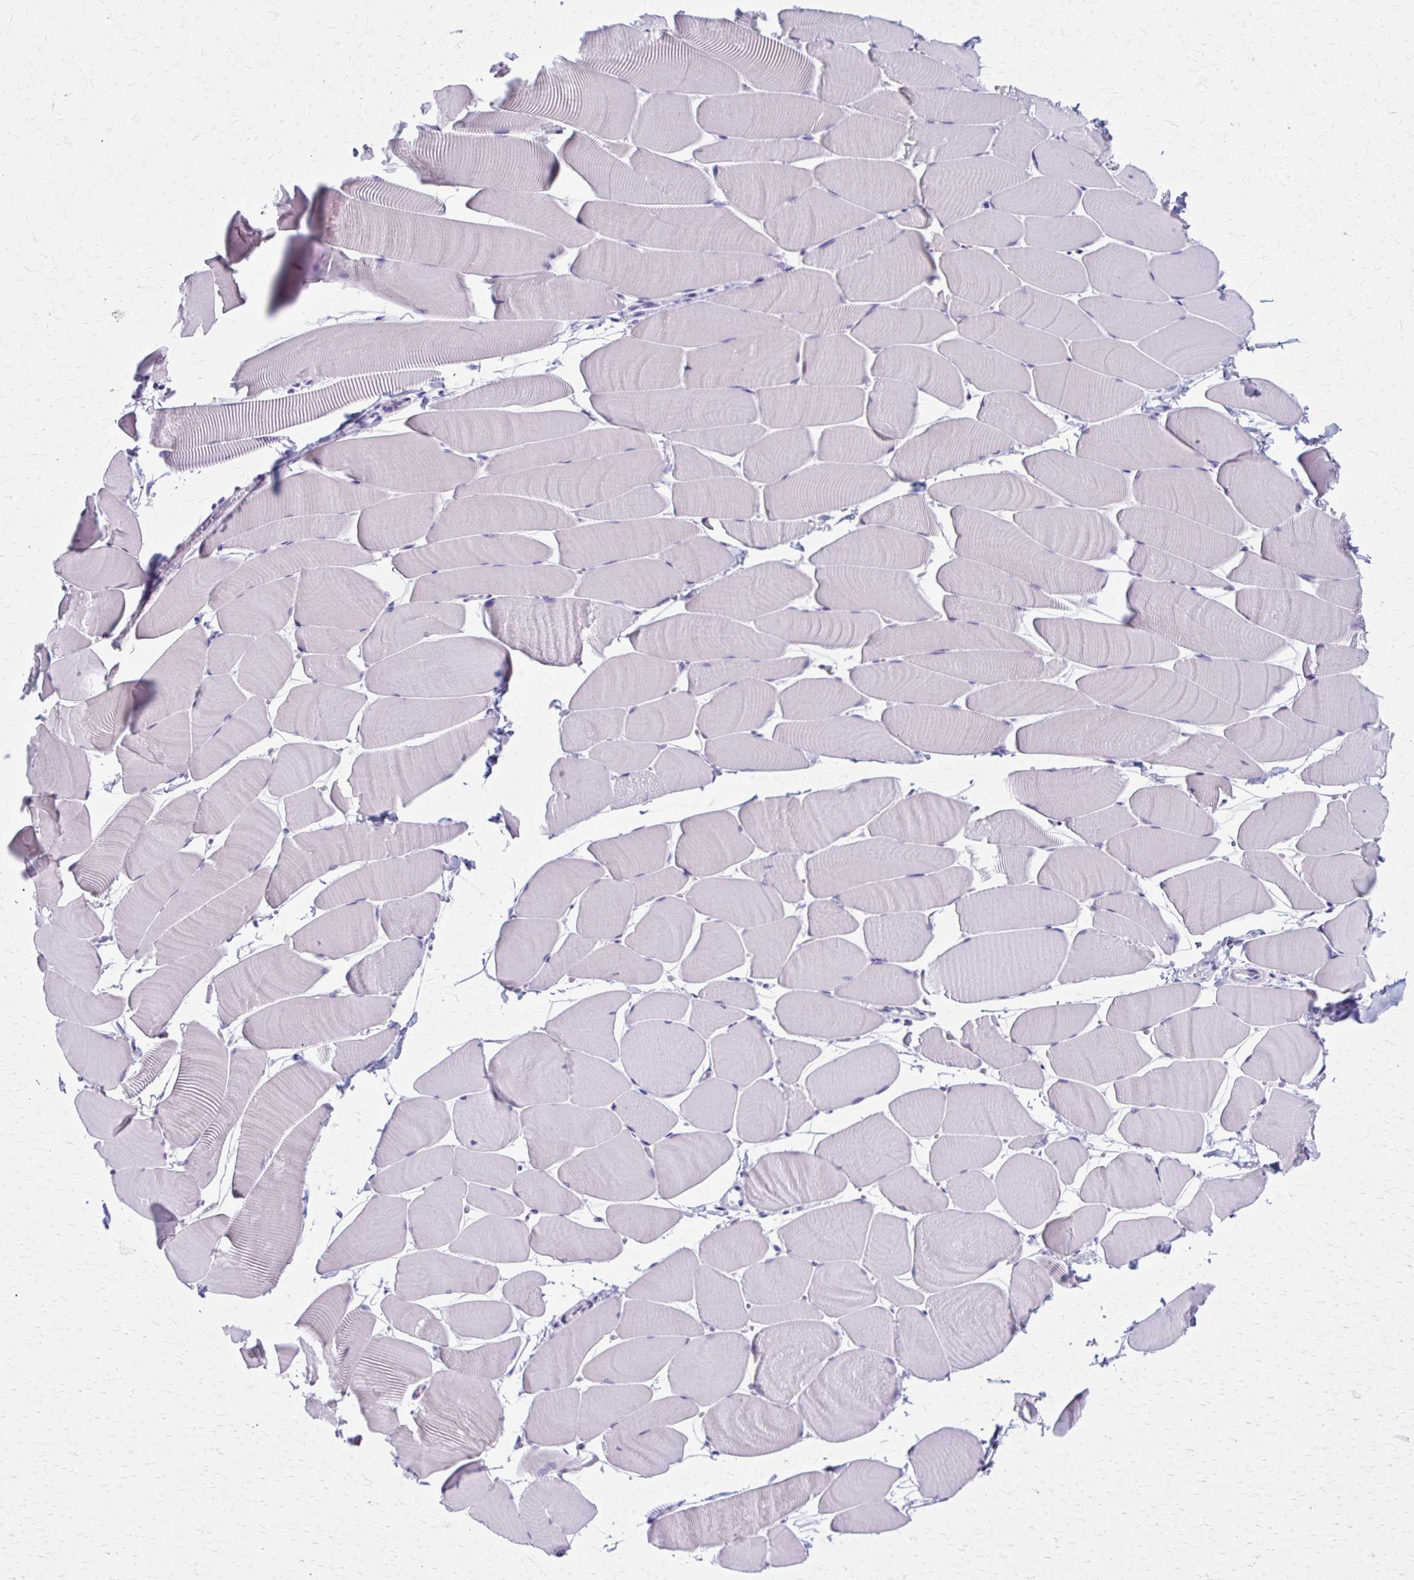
{"staining": {"intensity": "negative", "quantity": "none", "location": "none"}, "tissue": "skeletal muscle", "cell_type": "Myocytes", "image_type": "normal", "snomed": [{"axis": "morphology", "description": "Normal tissue, NOS"}, {"axis": "topography", "description": "Skeletal muscle"}], "caption": "A high-resolution micrograph shows IHC staining of normal skeletal muscle, which demonstrates no significant staining in myocytes.", "gene": "MPLKIP", "patient": {"sex": "male", "age": 25}}